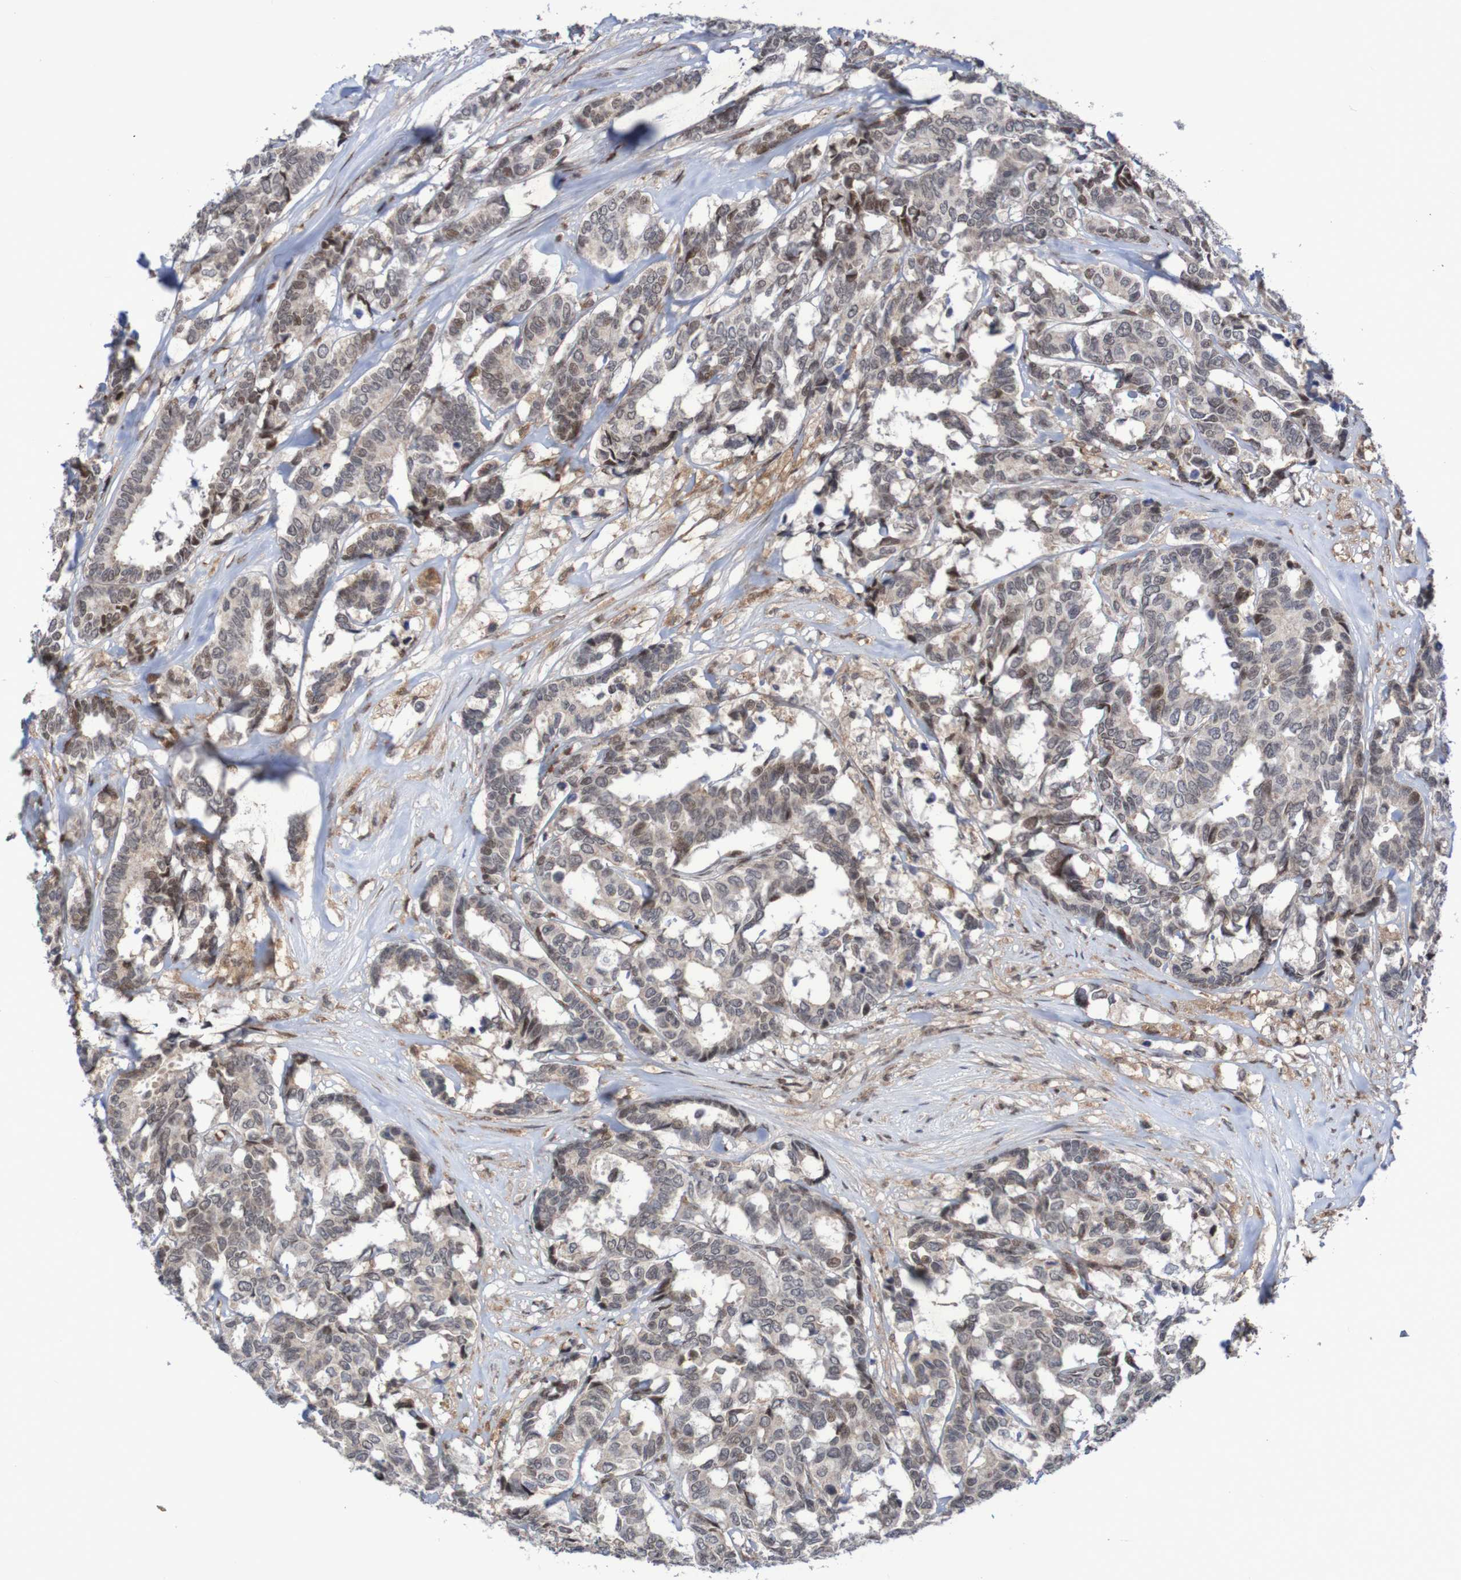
{"staining": {"intensity": "weak", "quantity": ">75%", "location": "cytoplasmic/membranous"}, "tissue": "breast cancer", "cell_type": "Tumor cells", "image_type": "cancer", "snomed": [{"axis": "morphology", "description": "Duct carcinoma"}, {"axis": "topography", "description": "Breast"}], "caption": "Approximately >75% of tumor cells in breast invasive ductal carcinoma display weak cytoplasmic/membranous protein staining as visualized by brown immunohistochemical staining.", "gene": "ITLN1", "patient": {"sex": "female", "age": 87}}